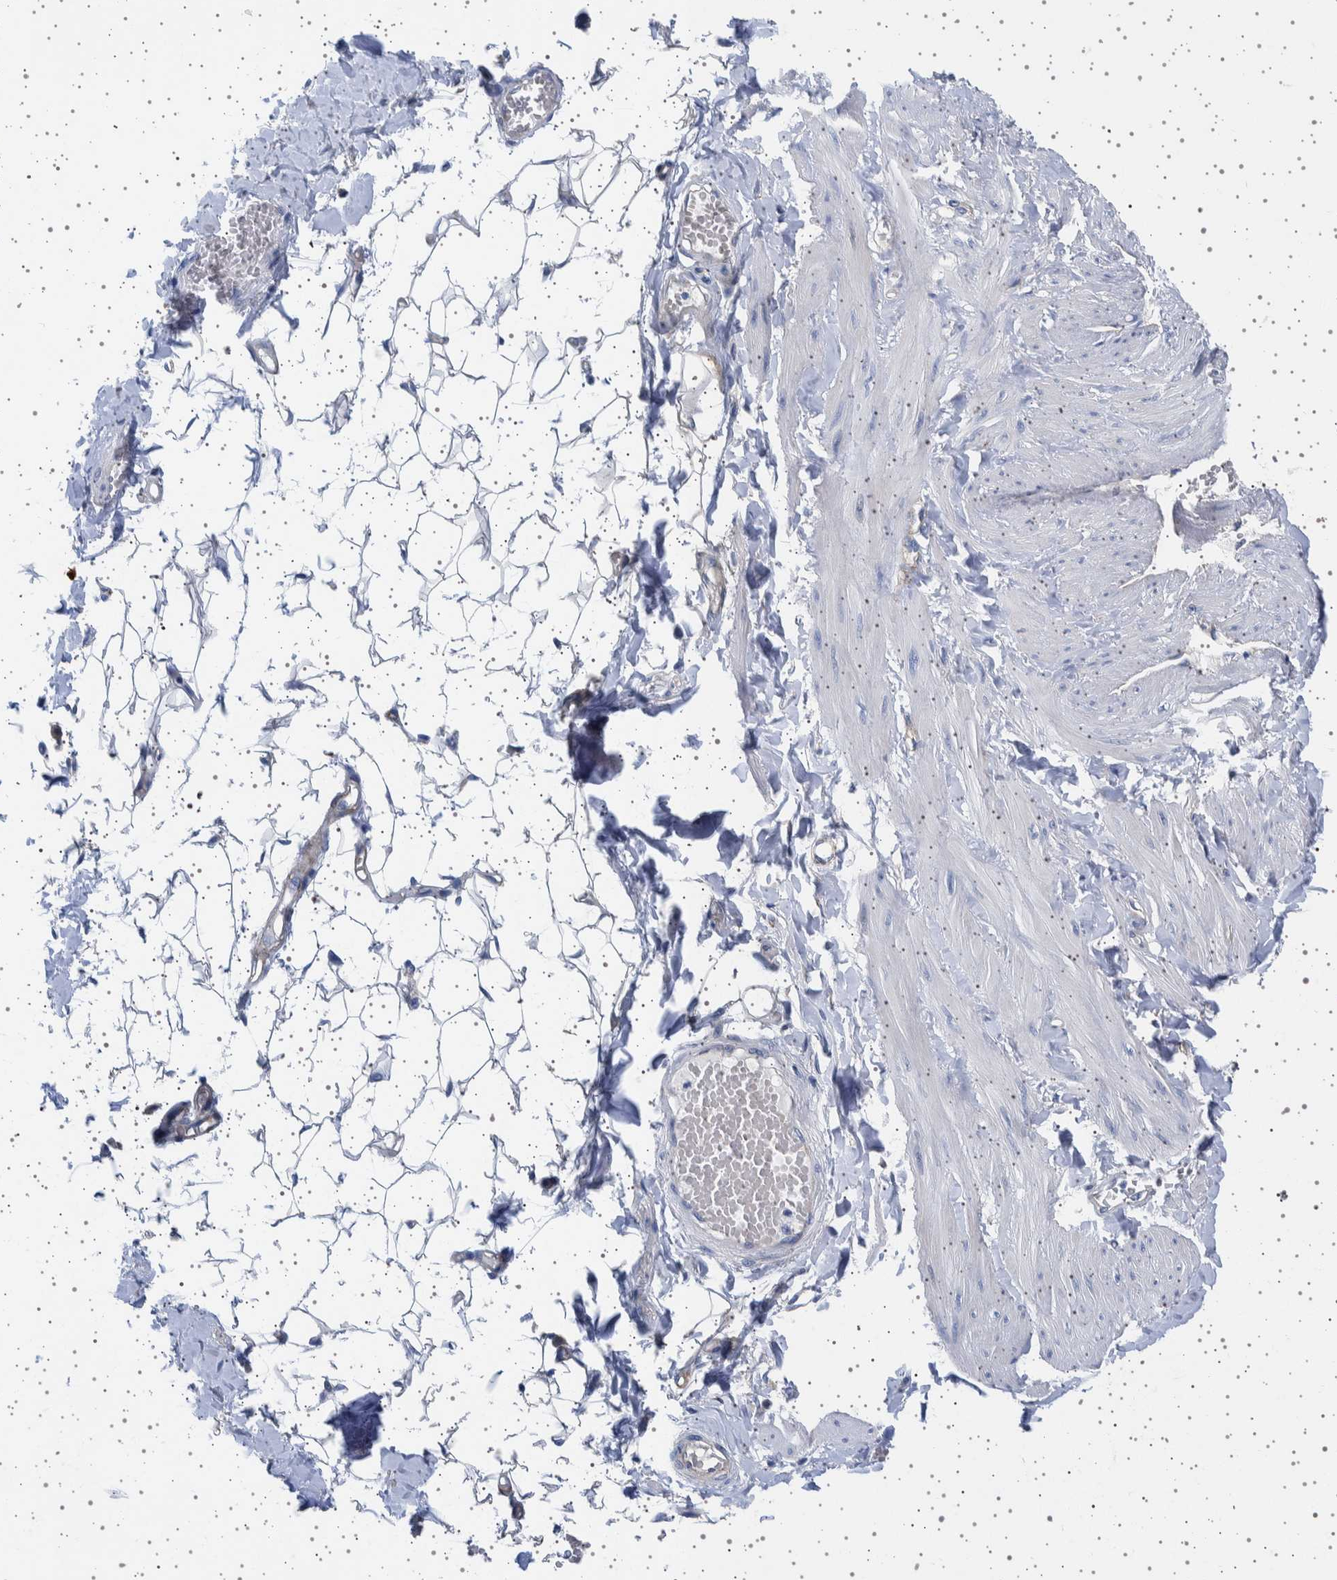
{"staining": {"intensity": "negative", "quantity": "none", "location": "none"}, "tissue": "adipose tissue", "cell_type": "Adipocytes", "image_type": "normal", "snomed": [{"axis": "morphology", "description": "Normal tissue, NOS"}, {"axis": "topography", "description": "Adipose tissue"}, {"axis": "topography", "description": "Vascular tissue"}, {"axis": "topography", "description": "Peripheral nerve tissue"}], "caption": "Immunohistochemical staining of benign adipose tissue exhibits no significant expression in adipocytes.", "gene": "SEPTIN4", "patient": {"sex": "male", "age": 25}}